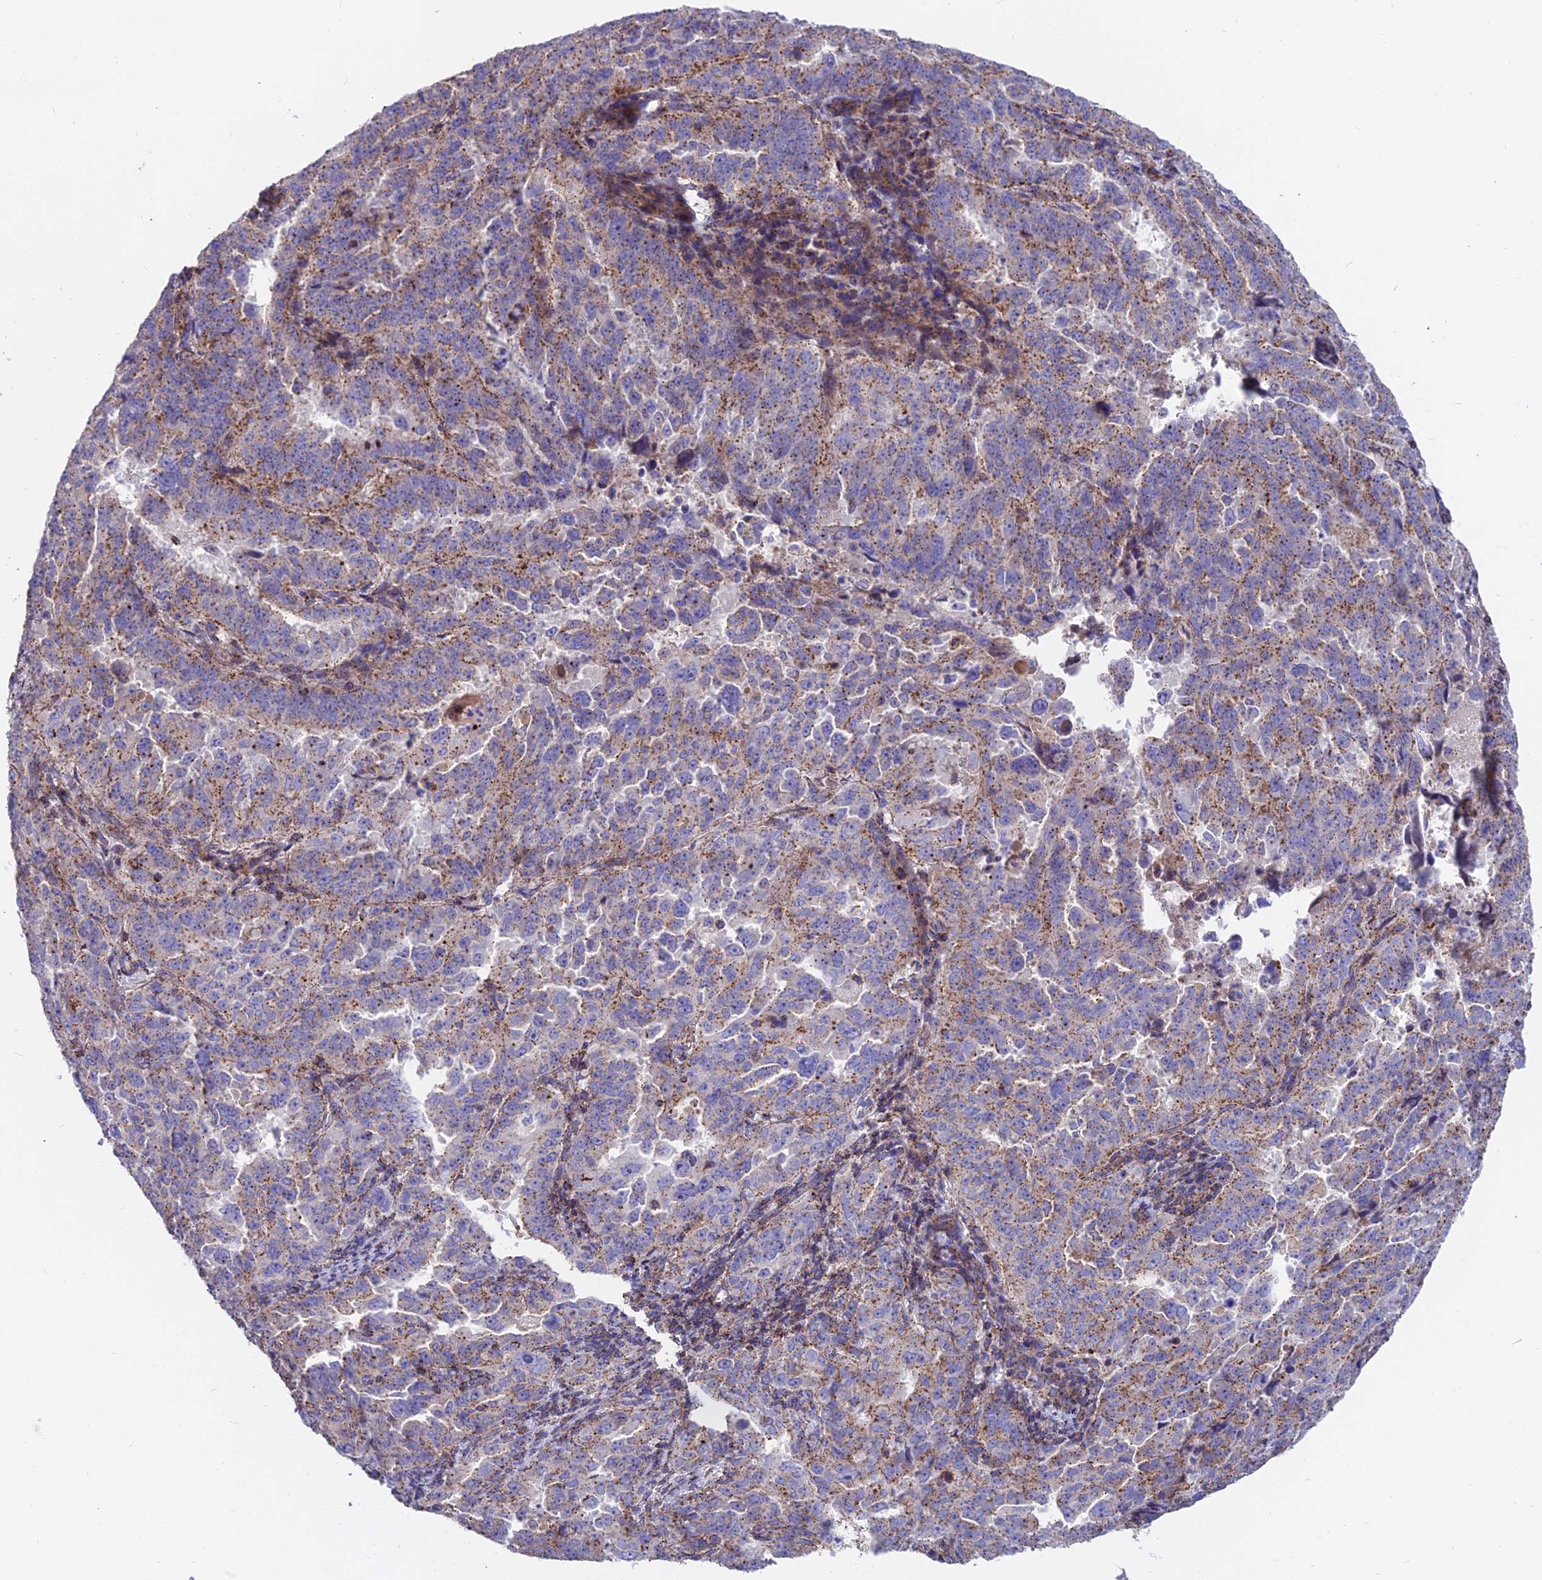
{"staining": {"intensity": "moderate", "quantity": "25%-75%", "location": "cytoplasmic/membranous"}, "tissue": "endometrial cancer", "cell_type": "Tumor cells", "image_type": "cancer", "snomed": [{"axis": "morphology", "description": "Adenocarcinoma, NOS"}, {"axis": "topography", "description": "Endometrium"}], "caption": "Immunohistochemical staining of human endometrial cancer displays moderate cytoplasmic/membranous protein staining in approximately 25%-75% of tumor cells. (DAB IHC, brown staining for protein, blue staining for nuclei).", "gene": "FRMPD1", "patient": {"sex": "female", "age": 65}}